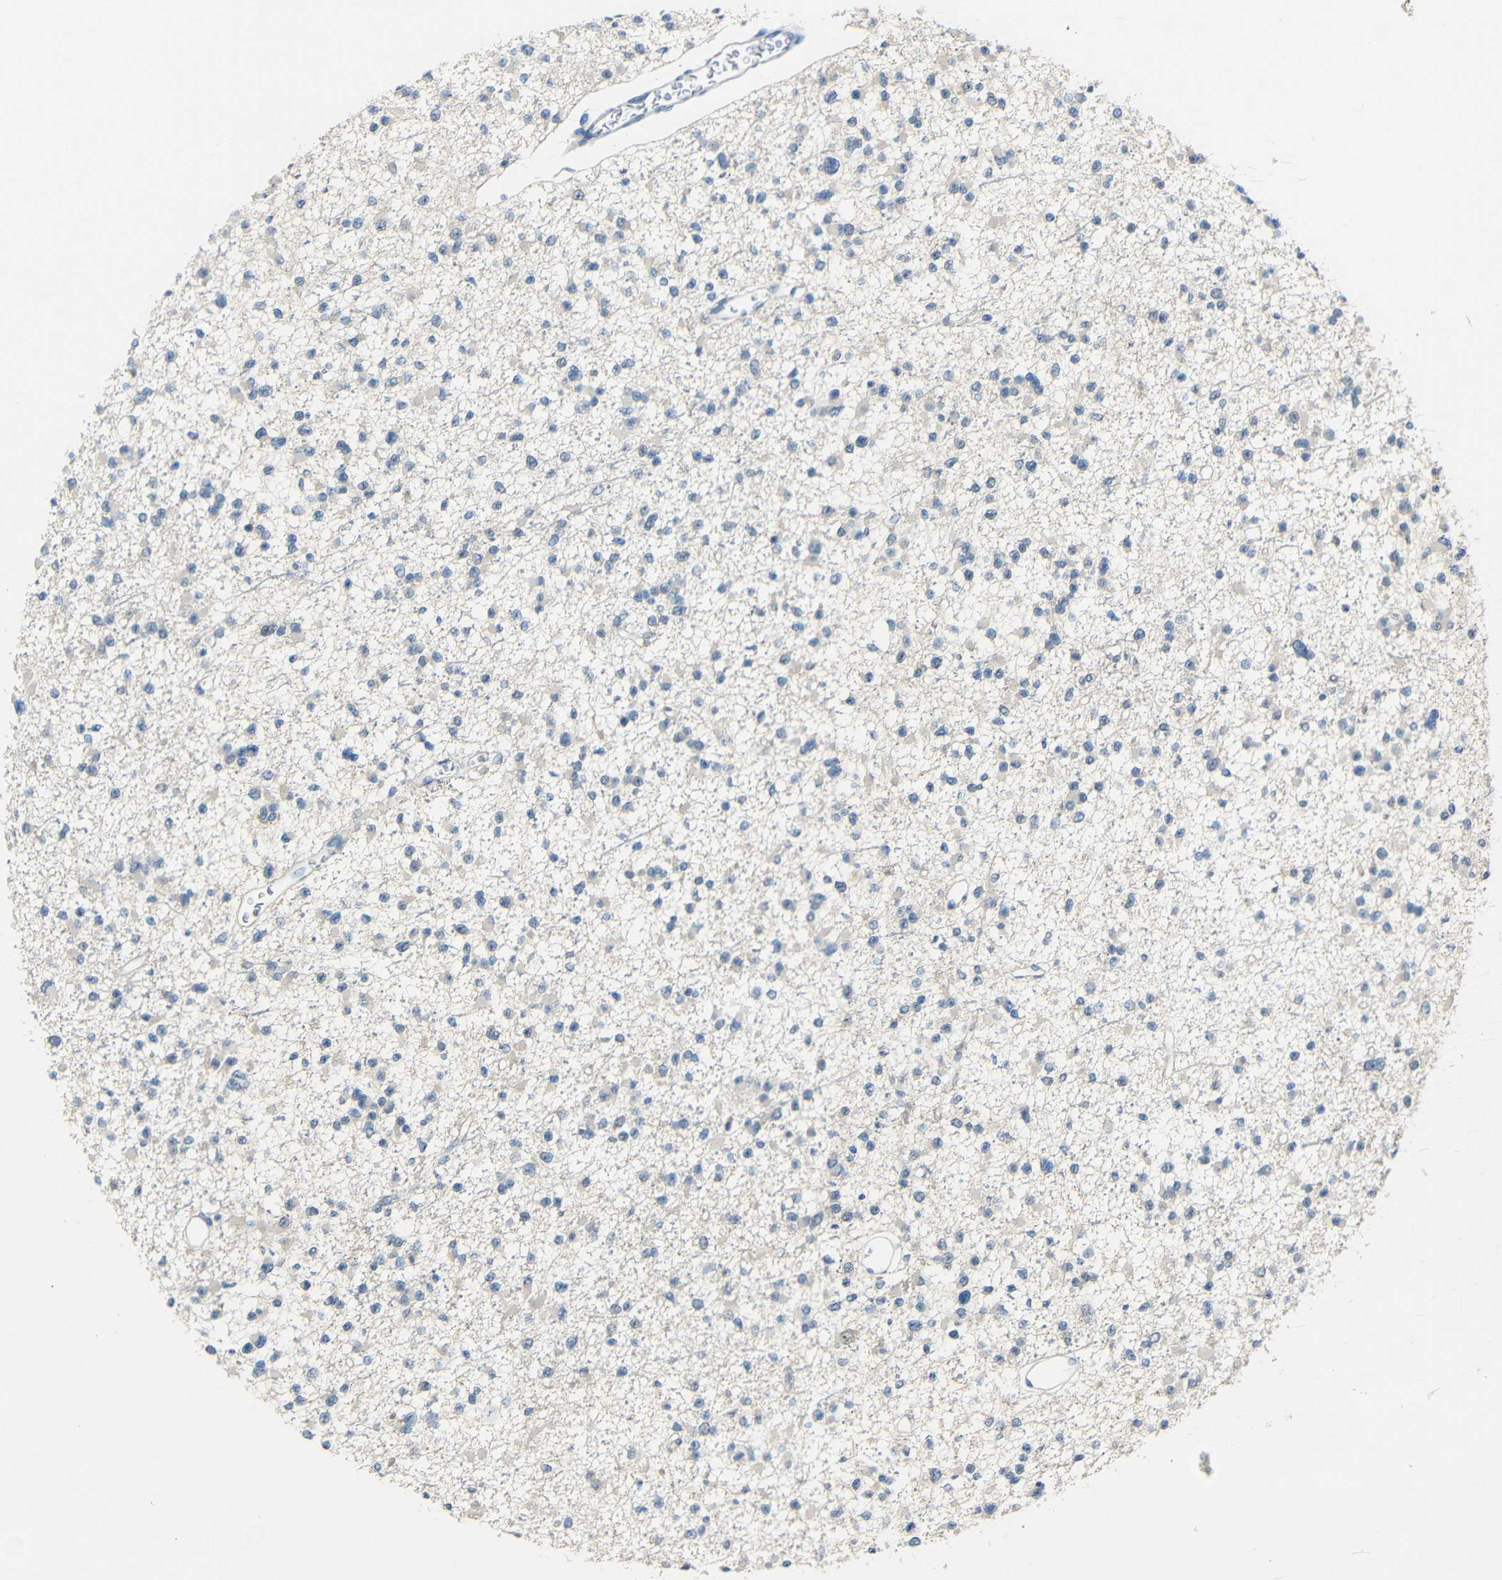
{"staining": {"intensity": "negative", "quantity": "none", "location": "none"}, "tissue": "glioma", "cell_type": "Tumor cells", "image_type": "cancer", "snomed": [{"axis": "morphology", "description": "Glioma, malignant, Low grade"}, {"axis": "topography", "description": "Brain"}], "caption": "Tumor cells show no significant protein positivity in low-grade glioma (malignant). (DAB immunohistochemistry, high magnification).", "gene": "GPR158", "patient": {"sex": "female", "age": 22}}